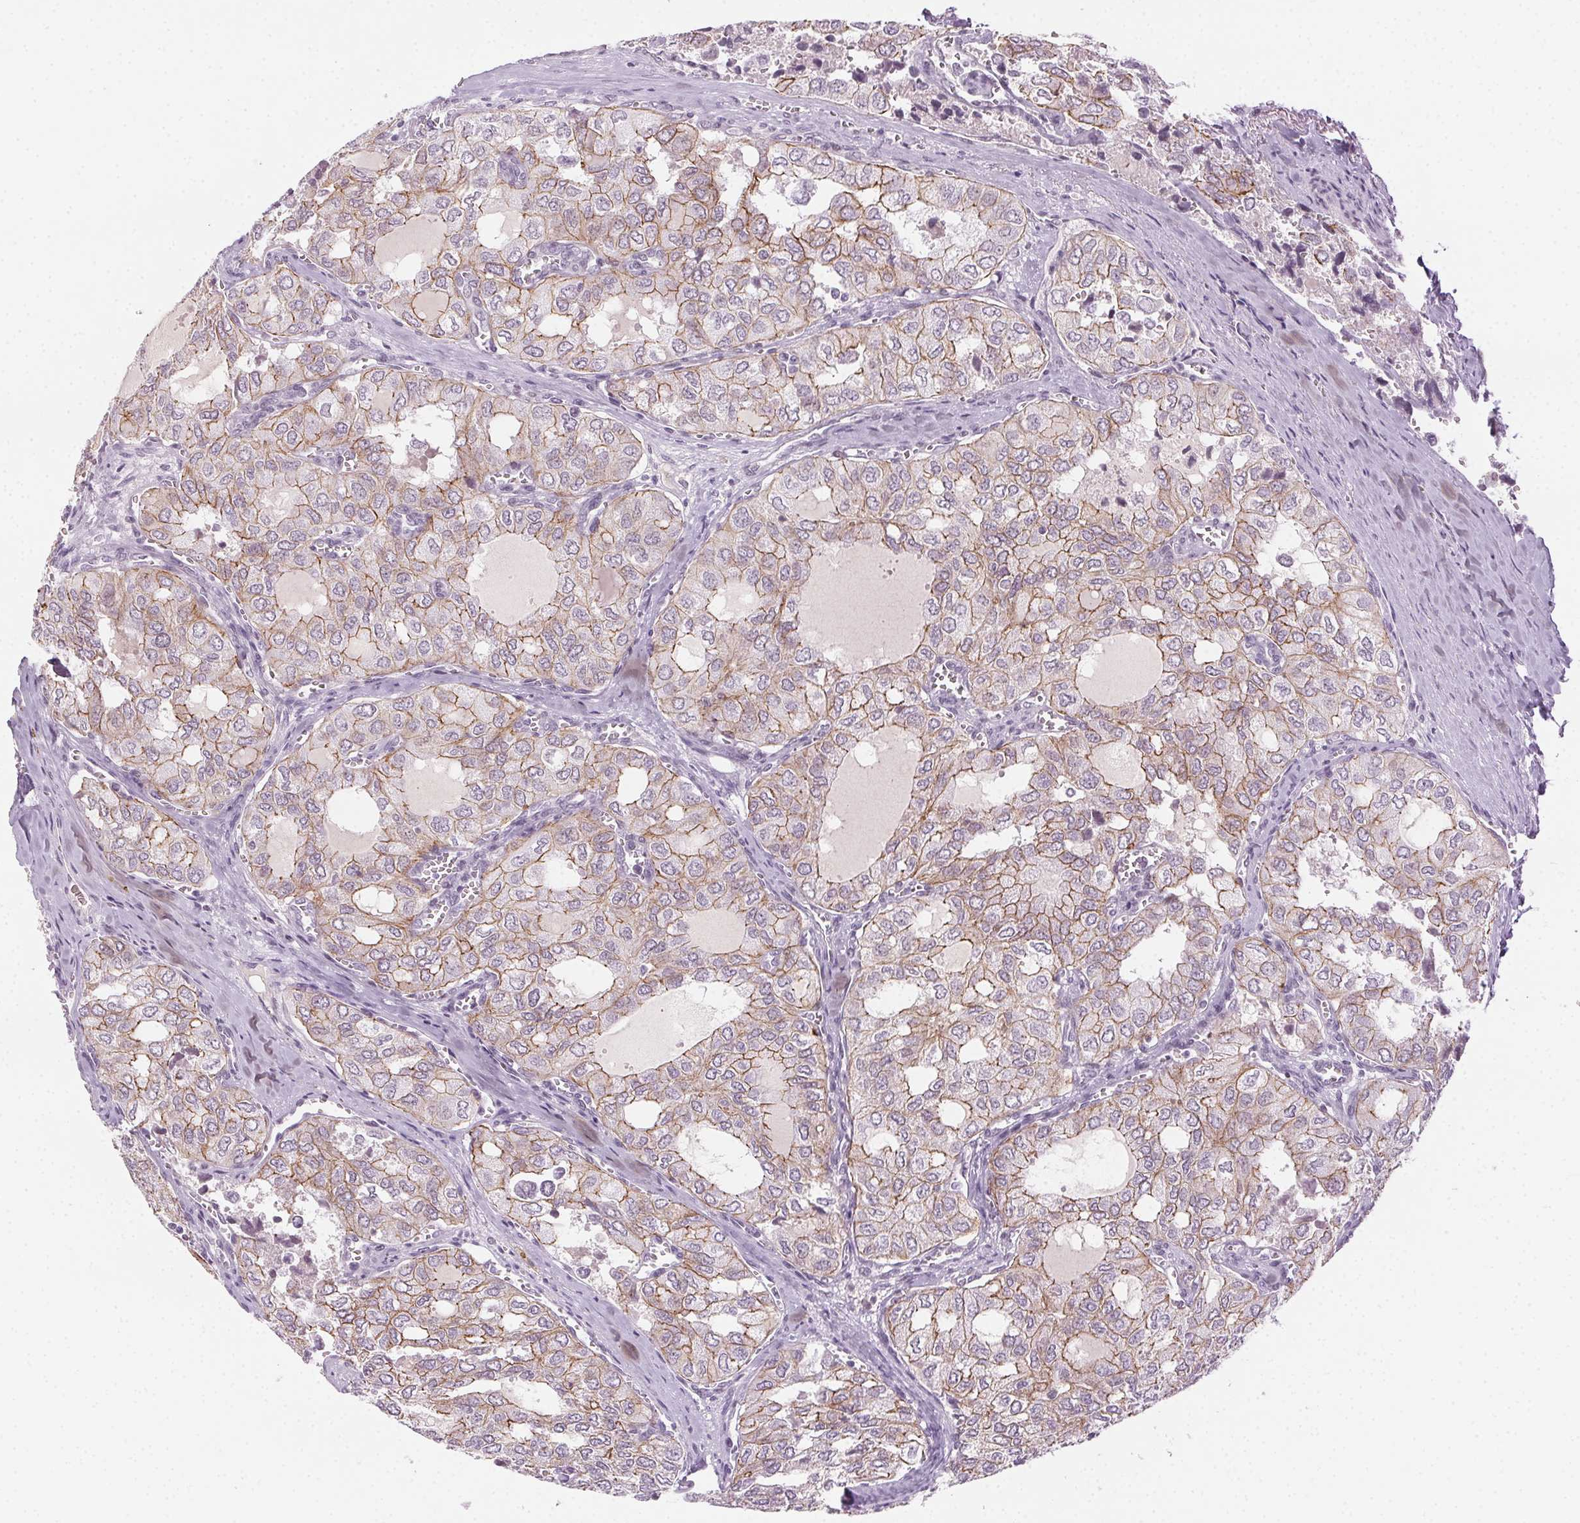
{"staining": {"intensity": "moderate", "quantity": "<25%", "location": "cytoplasmic/membranous"}, "tissue": "thyroid cancer", "cell_type": "Tumor cells", "image_type": "cancer", "snomed": [{"axis": "morphology", "description": "Follicular adenoma carcinoma, NOS"}, {"axis": "topography", "description": "Thyroid gland"}], "caption": "Protein staining shows moderate cytoplasmic/membranous staining in about <25% of tumor cells in thyroid cancer.", "gene": "HSF5", "patient": {"sex": "male", "age": 75}}